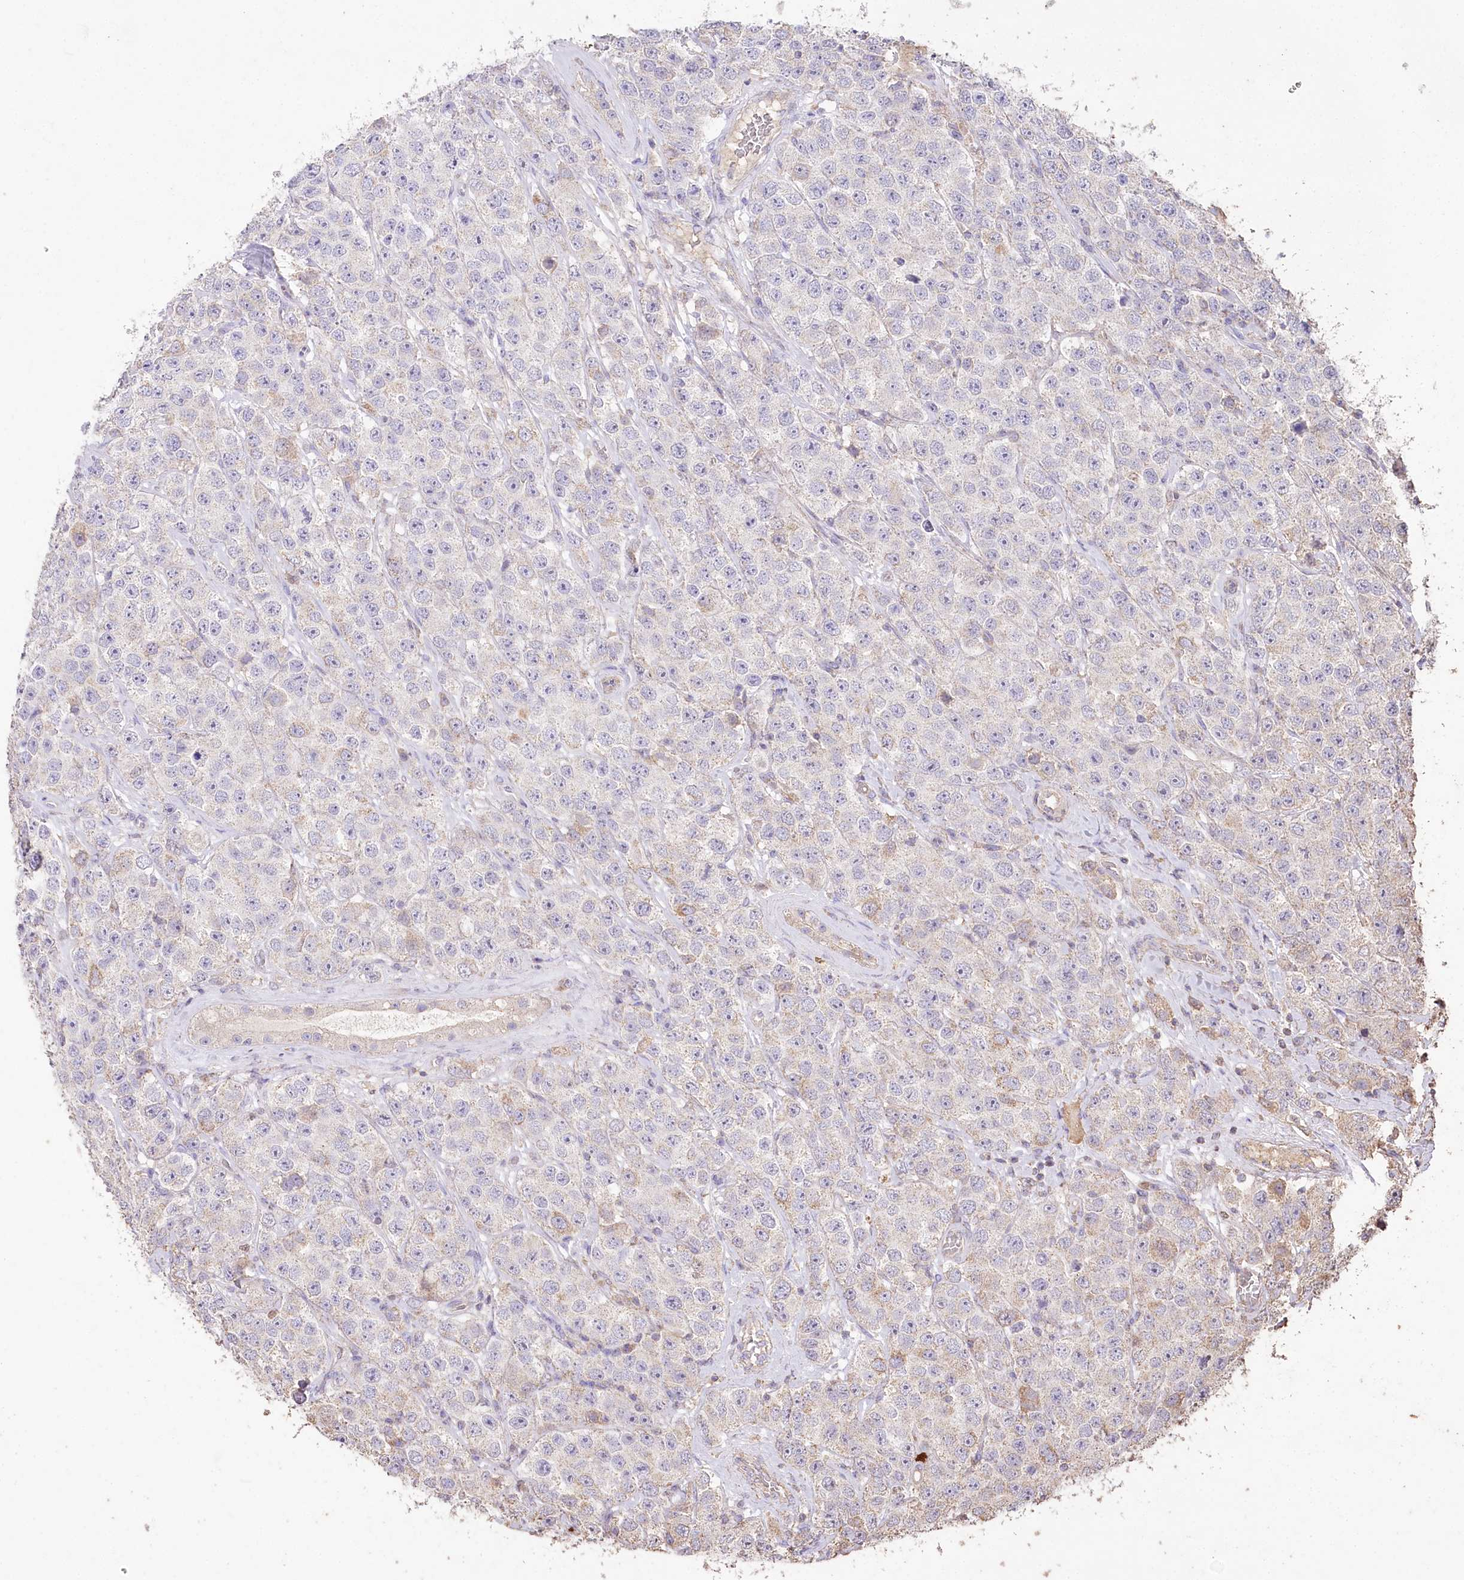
{"staining": {"intensity": "weak", "quantity": "<25%", "location": "cytoplasmic/membranous"}, "tissue": "testis cancer", "cell_type": "Tumor cells", "image_type": "cancer", "snomed": [{"axis": "morphology", "description": "Seminoma, NOS"}, {"axis": "topography", "description": "Testis"}], "caption": "Photomicrograph shows no protein positivity in tumor cells of seminoma (testis) tissue.", "gene": "IREB2", "patient": {"sex": "male", "age": 28}}